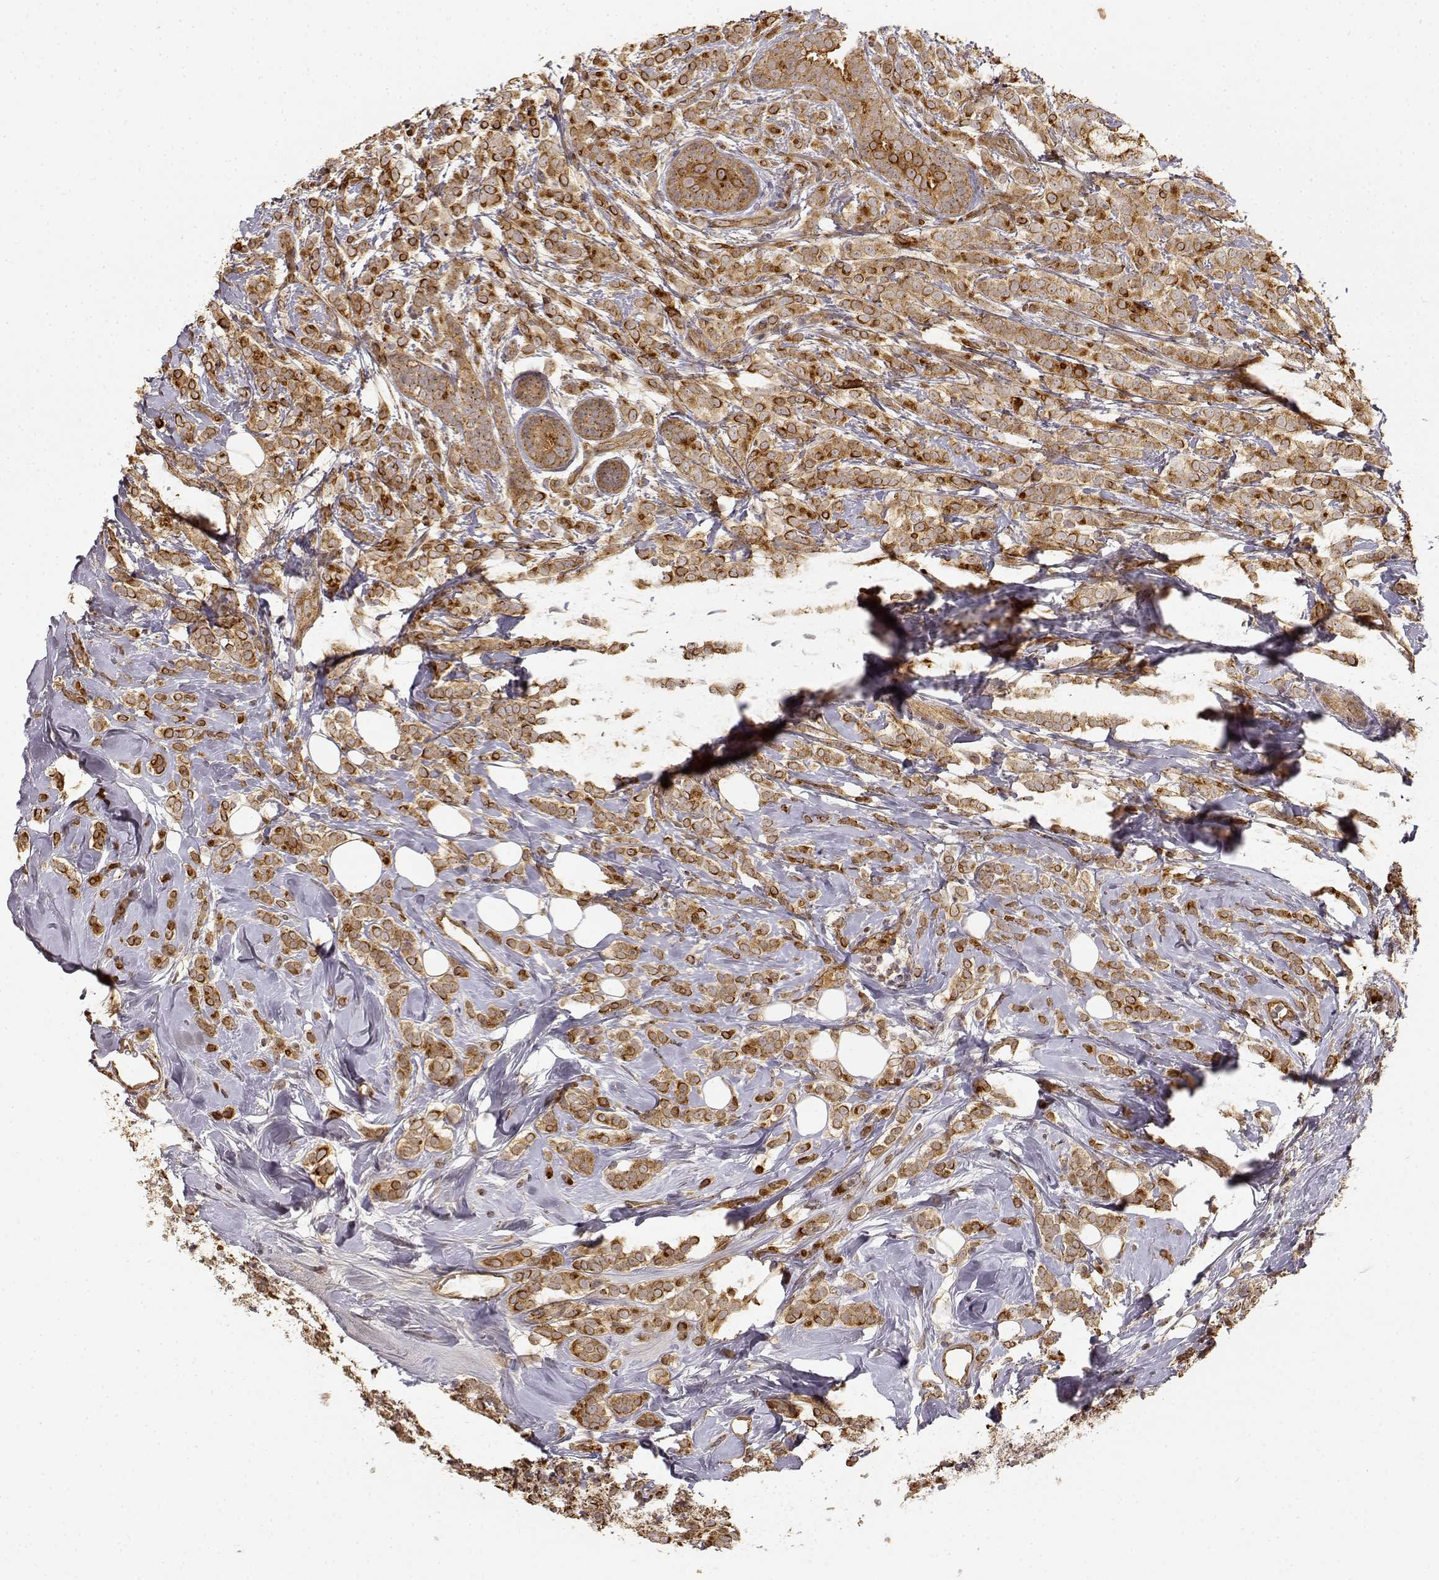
{"staining": {"intensity": "strong", "quantity": ">75%", "location": "cytoplasmic/membranous"}, "tissue": "breast cancer", "cell_type": "Tumor cells", "image_type": "cancer", "snomed": [{"axis": "morphology", "description": "Lobular carcinoma"}, {"axis": "topography", "description": "Breast"}], "caption": "The immunohistochemical stain highlights strong cytoplasmic/membranous staining in tumor cells of breast cancer (lobular carcinoma) tissue.", "gene": "CDK5RAP2", "patient": {"sex": "female", "age": 49}}